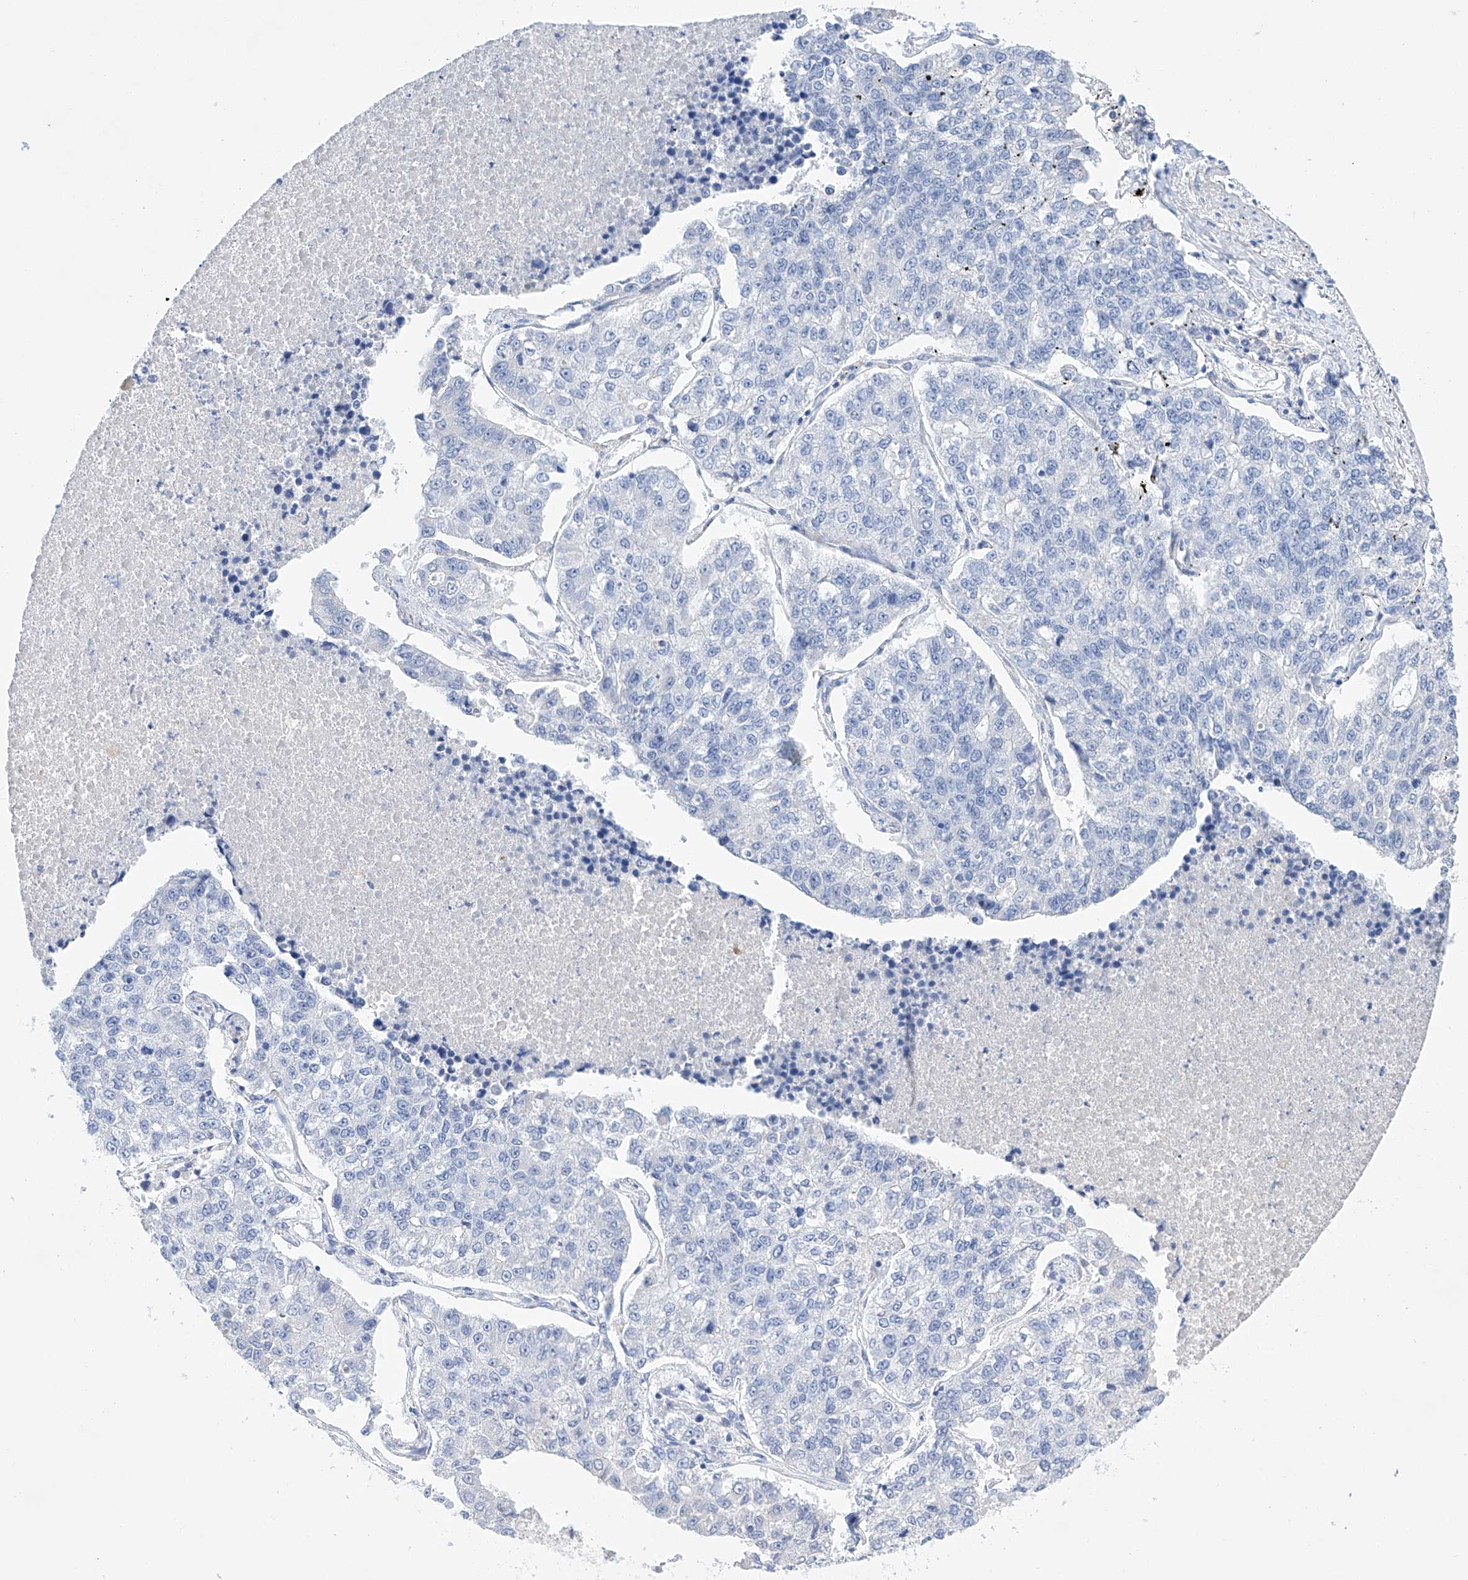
{"staining": {"intensity": "negative", "quantity": "none", "location": "none"}, "tissue": "lung cancer", "cell_type": "Tumor cells", "image_type": "cancer", "snomed": [{"axis": "morphology", "description": "Adenocarcinoma, NOS"}, {"axis": "topography", "description": "Lung"}], "caption": "IHC of human adenocarcinoma (lung) displays no expression in tumor cells. The staining is performed using DAB (3,3'-diaminobenzidine) brown chromogen with nuclei counter-stained in using hematoxylin.", "gene": "LURAP1", "patient": {"sex": "male", "age": 49}}